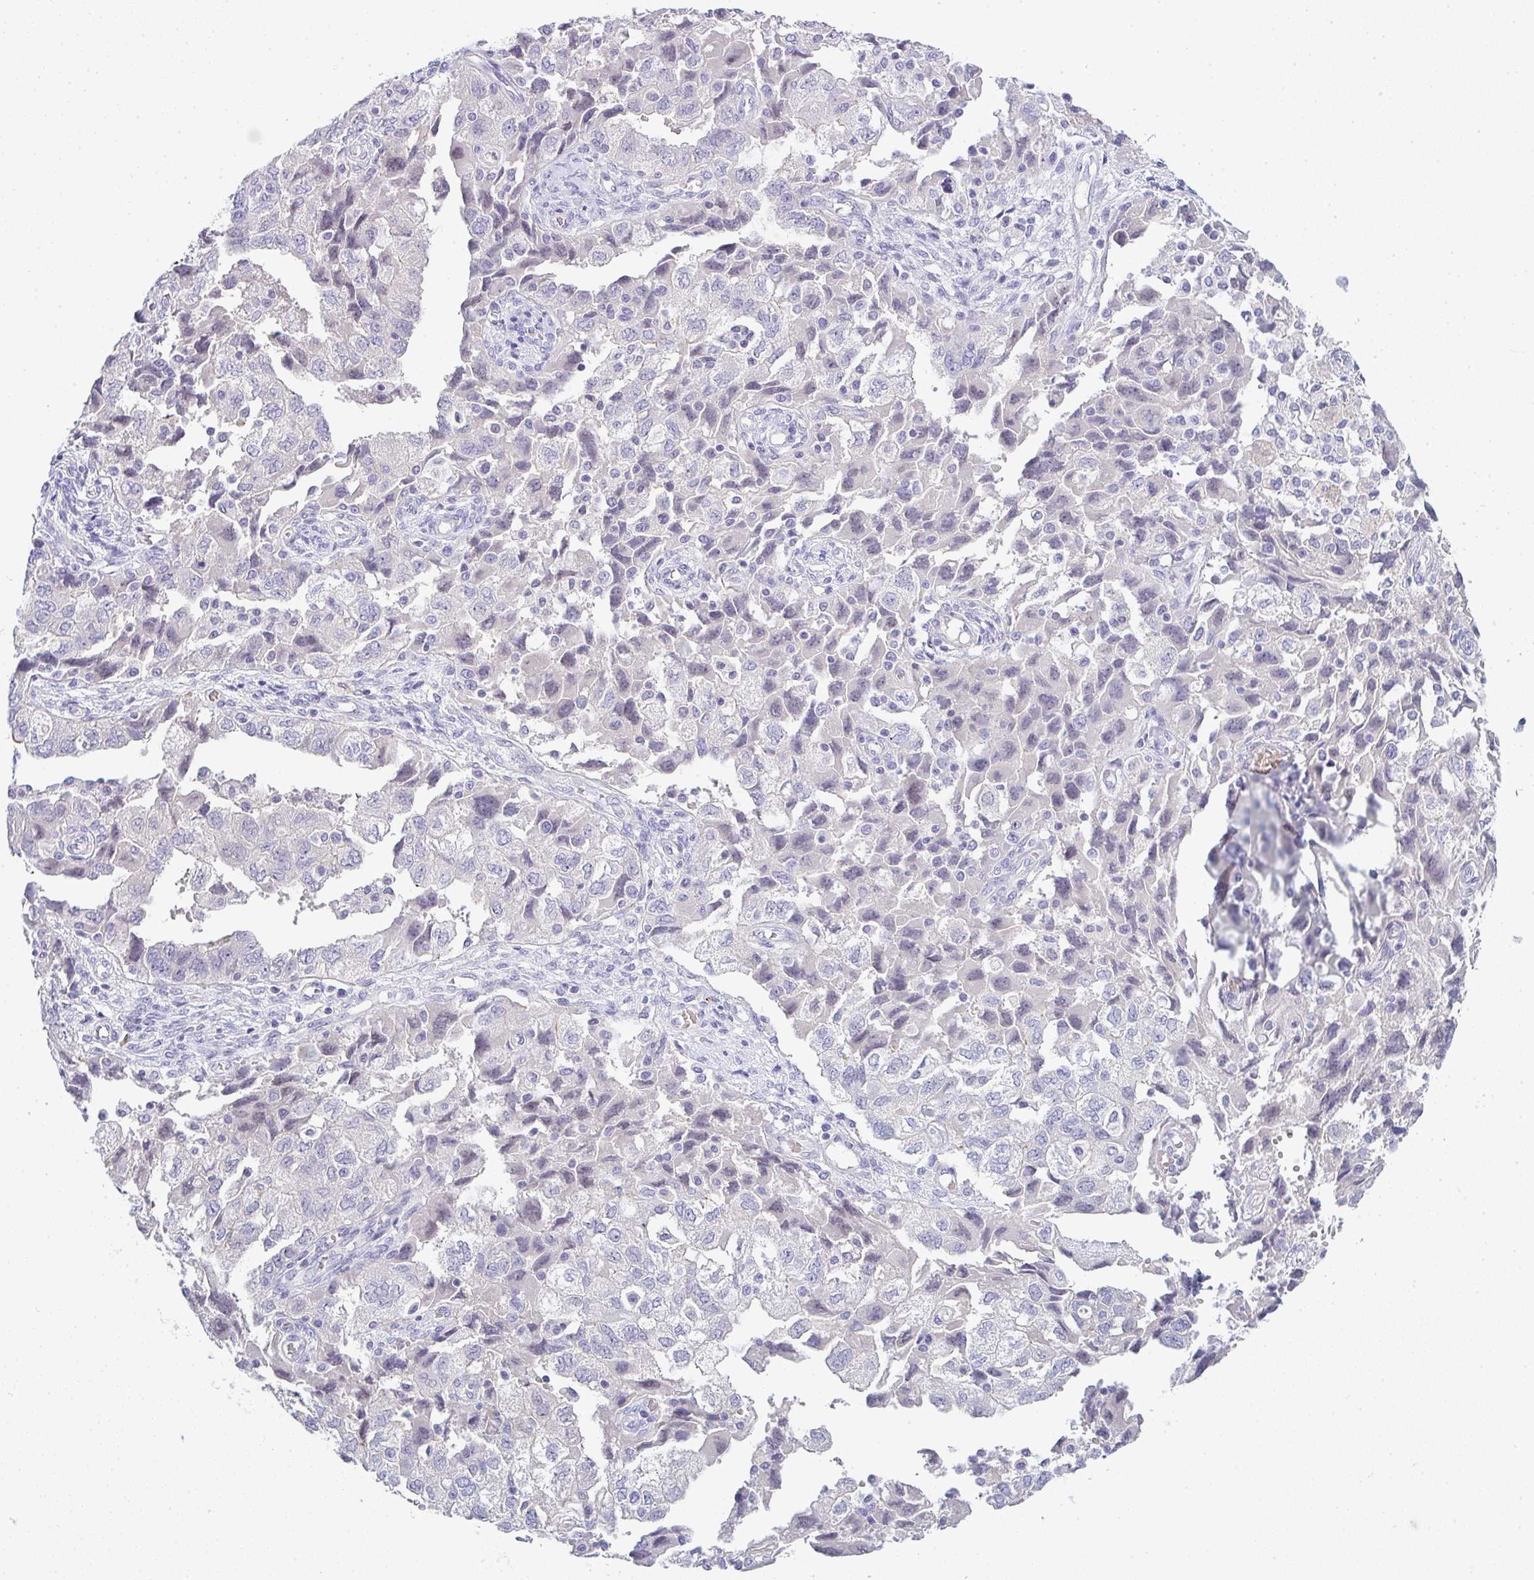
{"staining": {"intensity": "negative", "quantity": "none", "location": "none"}, "tissue": "ovarian cancer", "cell_type": "Tumor cells", "image_type": "cancer", "snomed": [{"axis": "morphology", "description": "Carcinoma, NOS"}, {"axis": "morphology", "description": "Cystadenocarcinoma, serous, NOS"}, {"axis": "topography", "description": "Ovary"}], "caption": "Protein analysis of ovarian cancer reveals no significant expression in tumor cells.", "gene": "CACNA1S", "patient": {"sex": "female", "age": 69}}